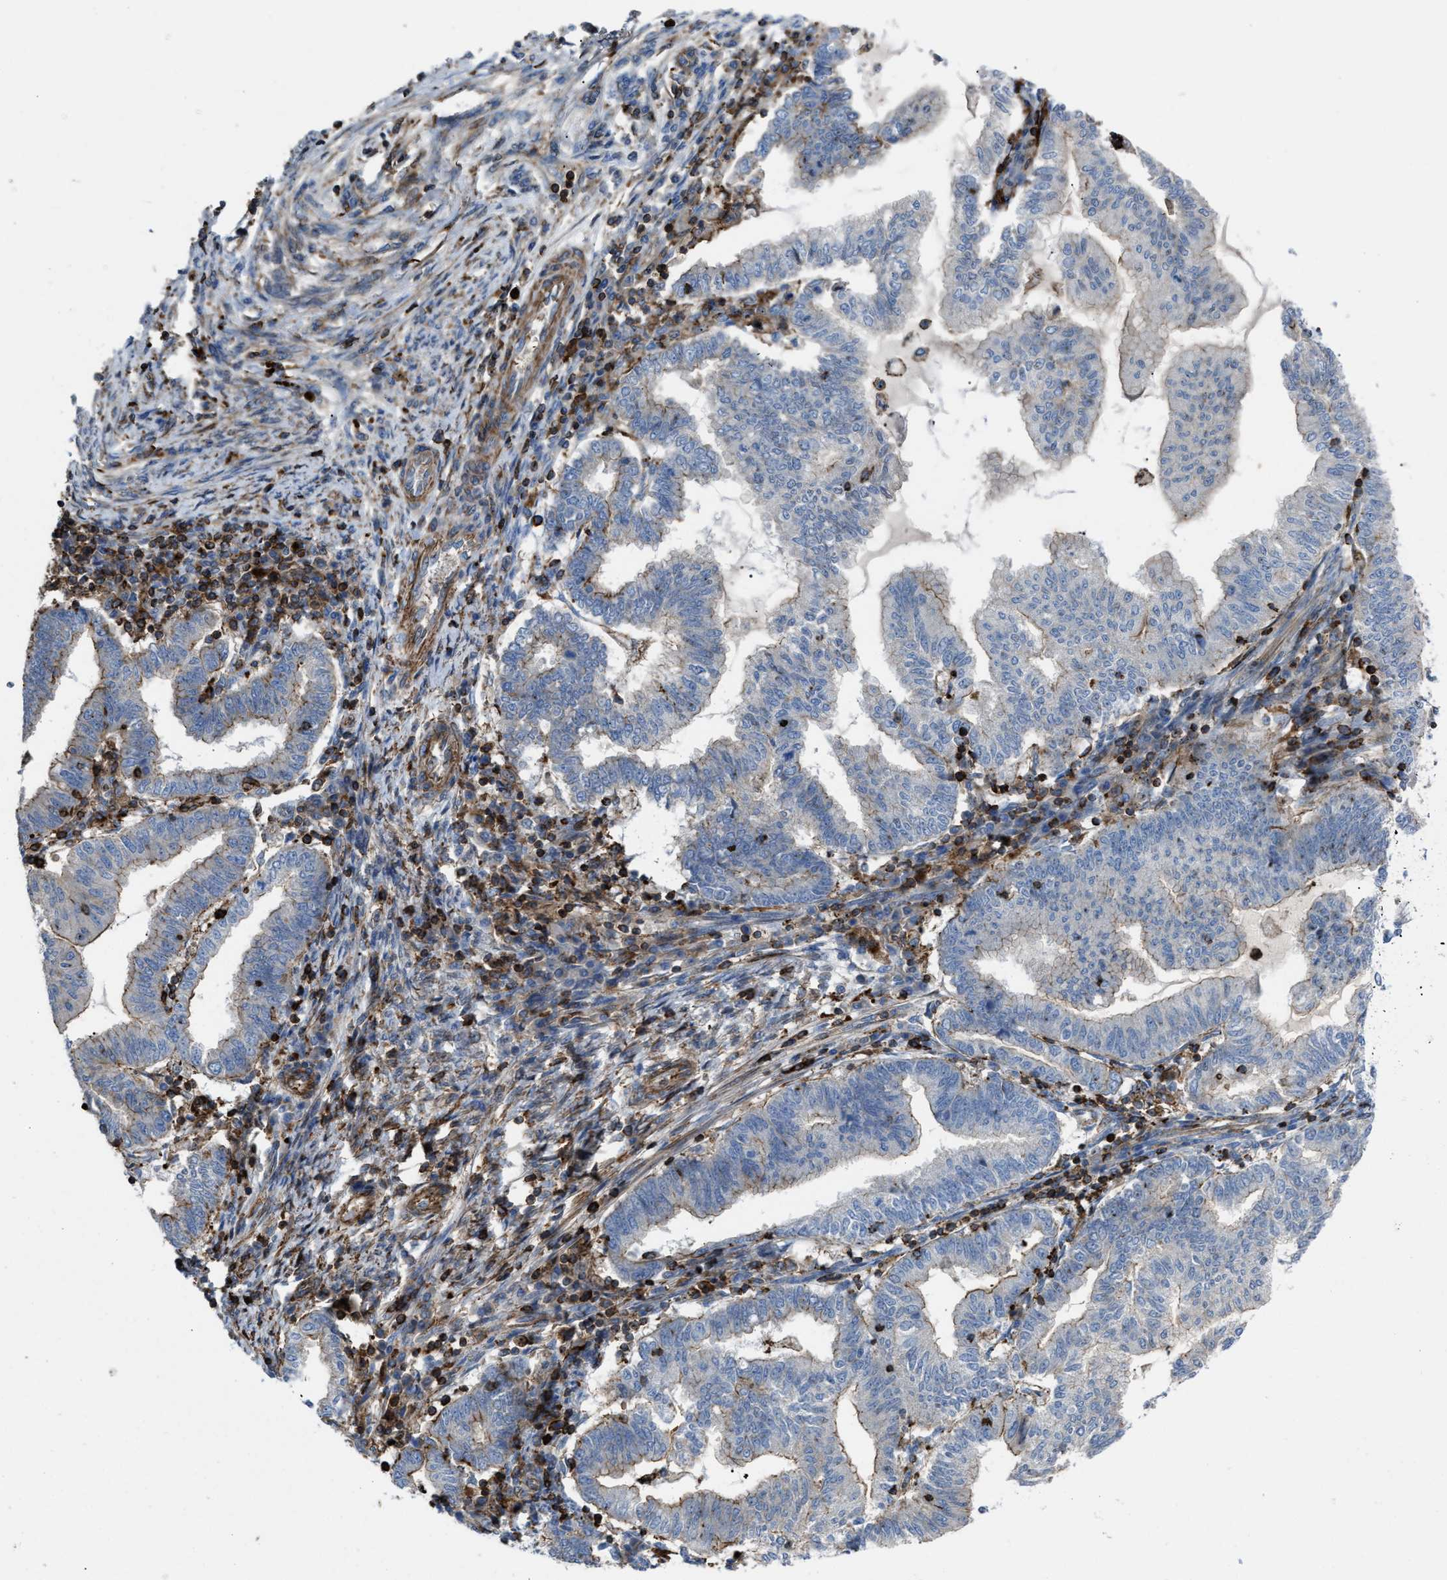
{"staining": {"intensity": "negative", "quantity": "none", "location": "none"}, "tissue": "endometrial cancer", "cell_type": "Tumor cells", "image_type": "cancer", "snomed": [{"axis": "morphology", "description": "Polyp, NOS"}, {"axis": "morphology", "description": "Adenocarcinoma, NOS"}, {"axis": "morphology", "description": "Adenoma, NOS"}, {"axis": "topography", "description": "Endometrium"}], "caption": "IHC of human endometrial adenocarcinoma reveals no expression in tumor cells.", "gene": "AGPAT2", "patient": {"sex": "female", "age": 79}}